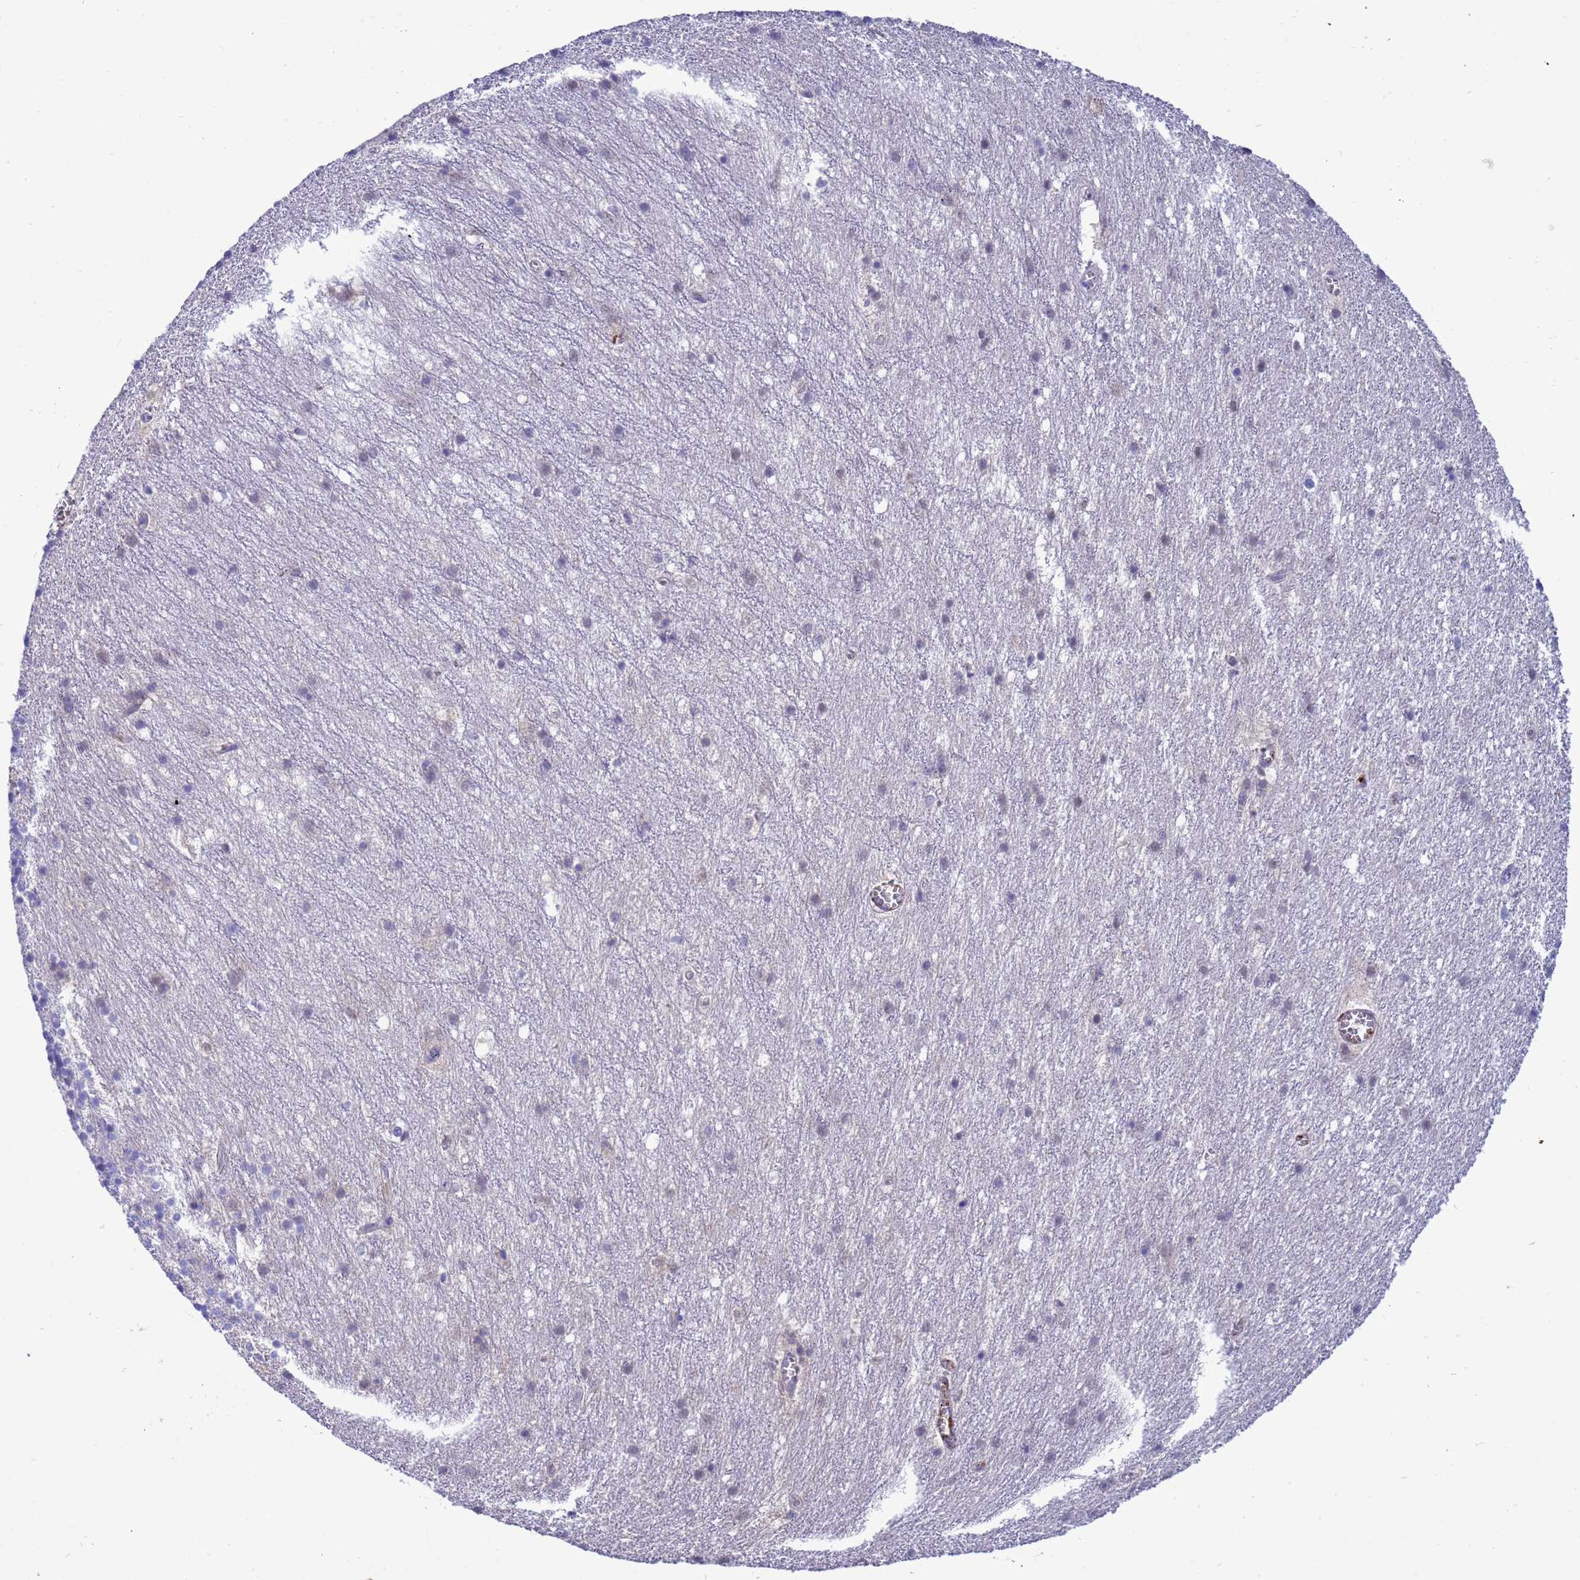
{"staining": {"intensity": "negative", "quantity": "none", "location": "none"}, "tissue": "cerebellum", "cell_type": "Cells in granular layer", "image_type": "normal", "snomed": [{"axis": "morphology", "description": "Normal tissue, NOS"}, {"axis": "topography", "description": "Cerebellum"}], "caption": "IHC of unremarkable cerebellum displays no staining in cells in granular layer. The staining was performed using DAB (3,3'-diaminobenzidine) to visualize the protein expression in brown, while the nuclei were stained in blue with hematoxylin (Magnification: 20x).", "gene": "H1", "patient": {"sex": "male", "age": 54}}